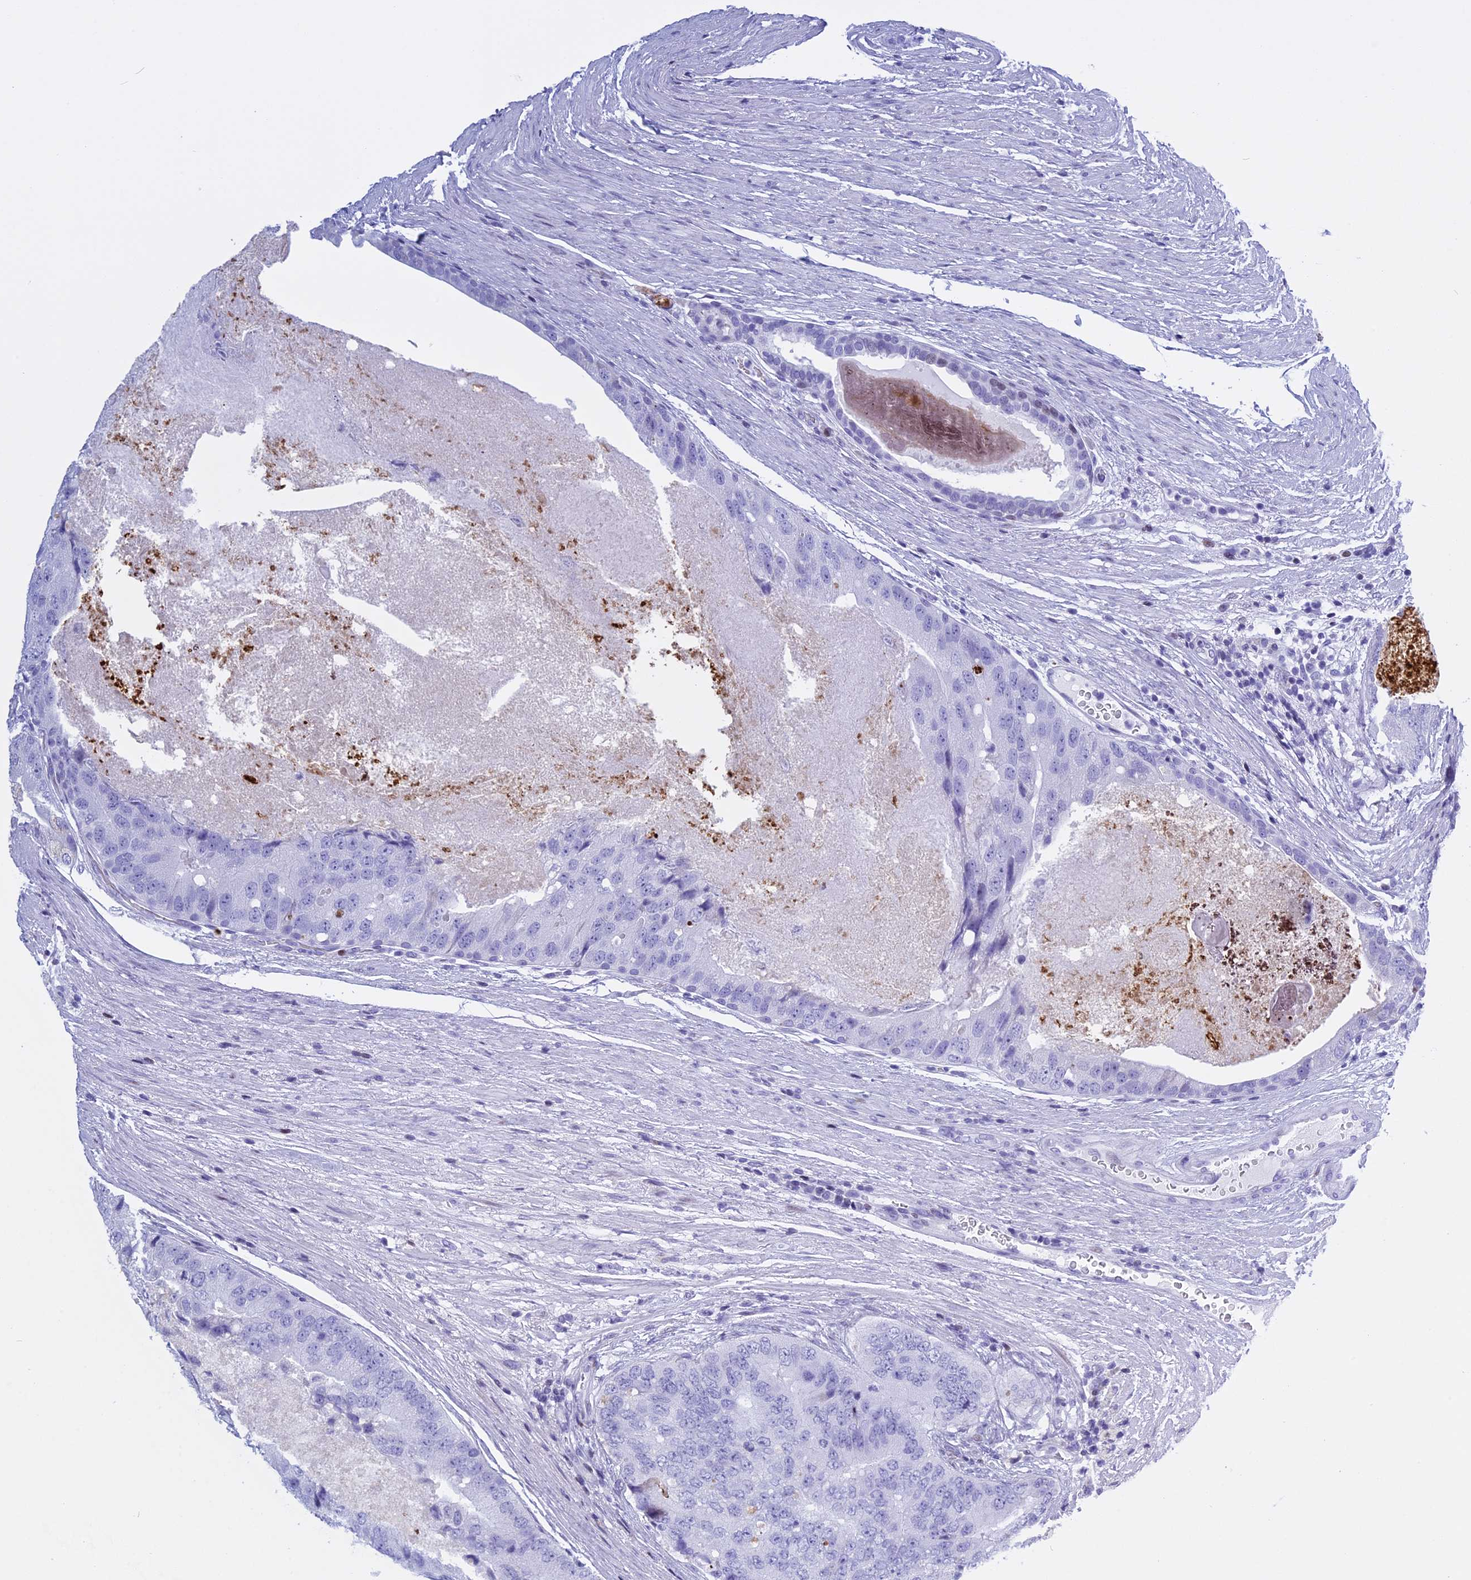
{"staining": {"intensity": "negative", "quantity": "none", "location": "none"}, "tissue": "prostate cancer", "cell_type": "Tumor cells", "image_type": "cancer", "snomed": [{"axis": "morphology", "description": "Adenocarcinoma, High grade"}, {"axis": "topography", "description": "Prostate"}], "caption": "This is a photomicrograph of IHC staining of prostate cancer (high-grade adenocarcinoma), which shows no staining in tumor cells. (DAB (3,3'-diaminobenzidine) IHC visualized using brightfield microscopy, high magnification).", "gene": "KCTD21", "patient": {"sex": "male", "age": 70}}